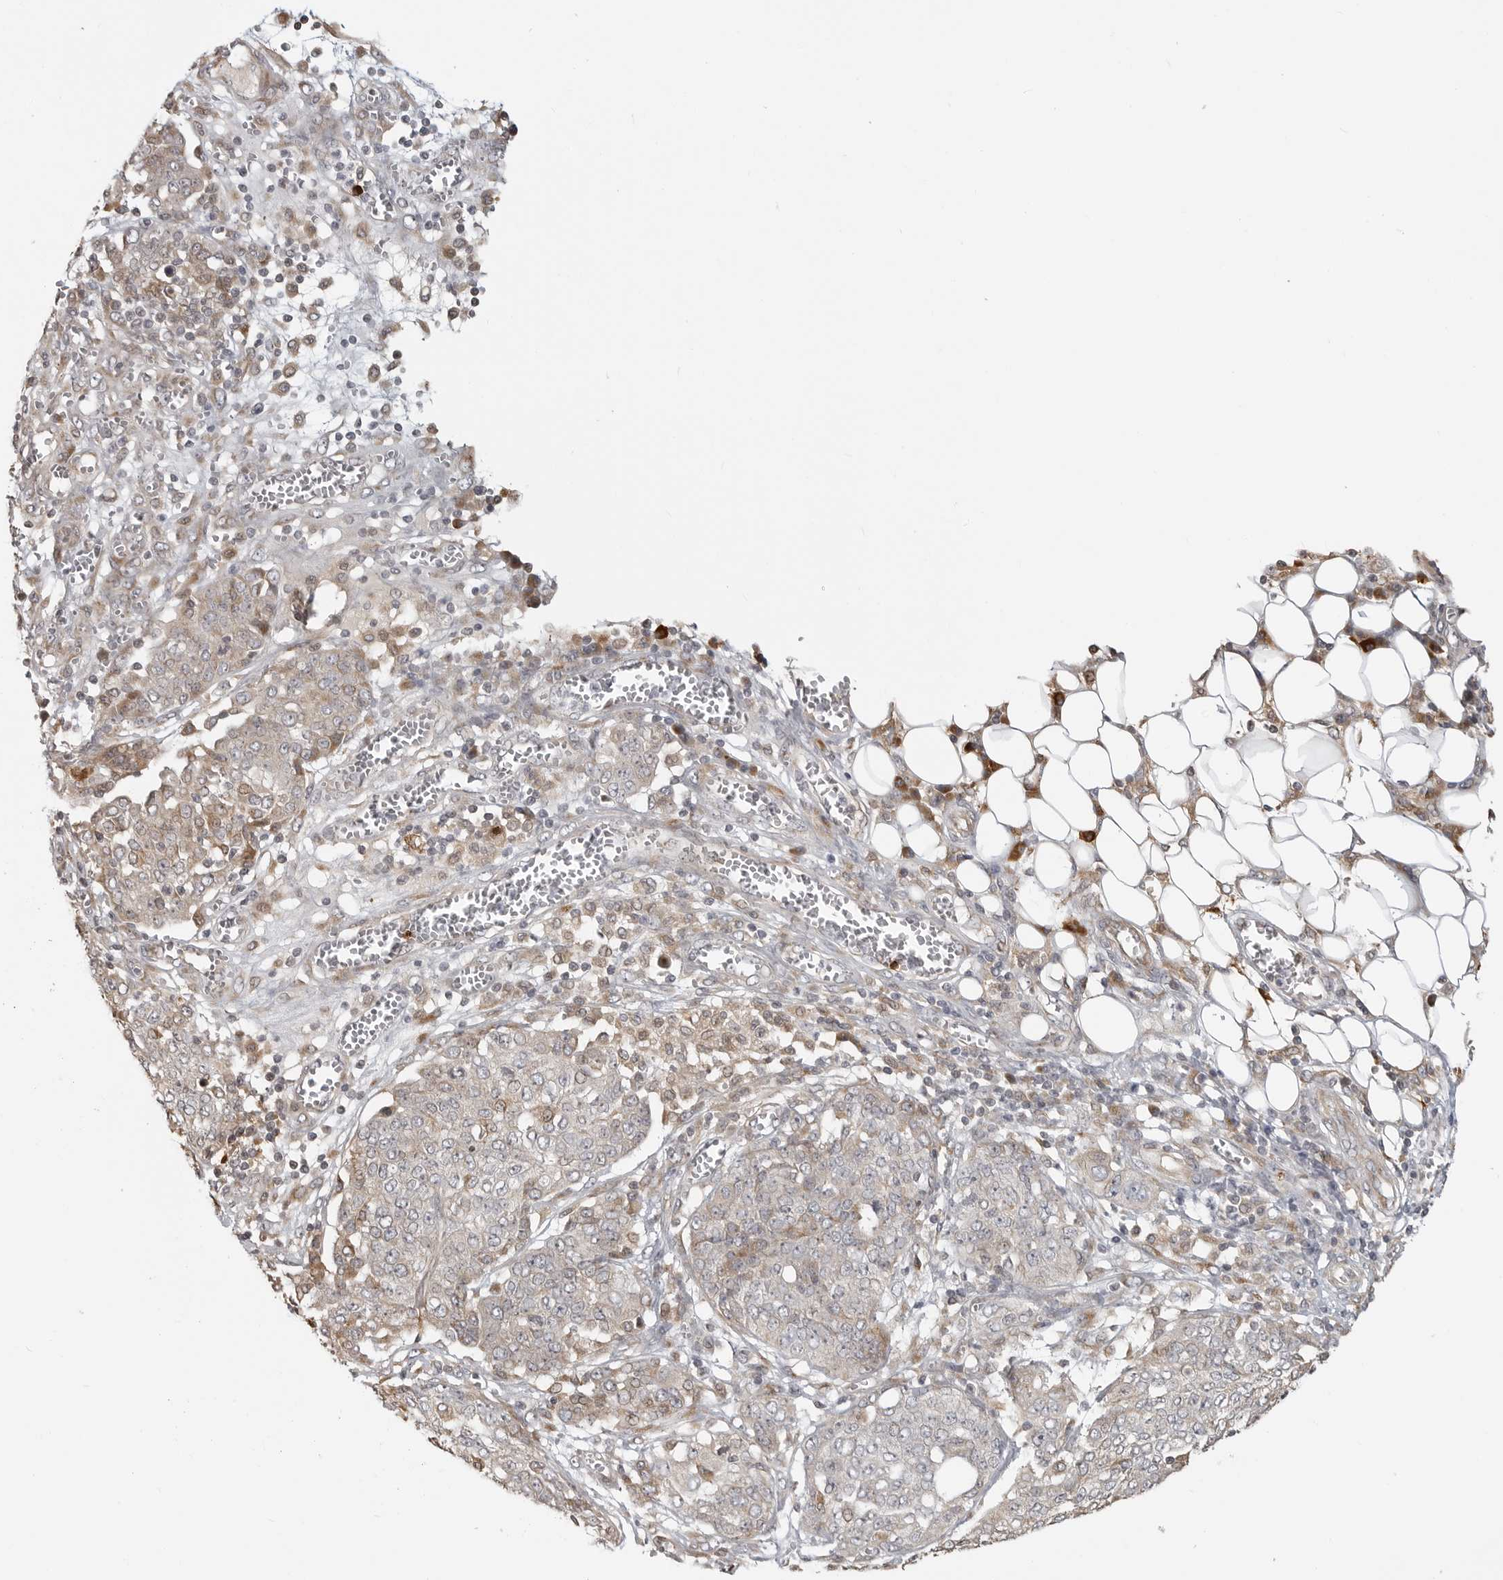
{"staining": {"intensity": "weak", "quantity": "<25%", "location": "cytoplasmic/membranous"}, "tissue": "ovarian cancer", "cell_type": "Tumor cells", "image_type": "cancer", "snomed": [{"axis": "morphology", "description": "Cystadenocarcinoma, serous, NOS"}, {"axis": "topography", "description": "Soft tissue"}, {"axis": "topography", "description": "Ovary"}], "caption": "Tumor cells are negative for brown protein staining in serous cystadenocarcinoma (ovarian).", "gene": "IDO1", "patient": {"sex": "female", "age": 57}}